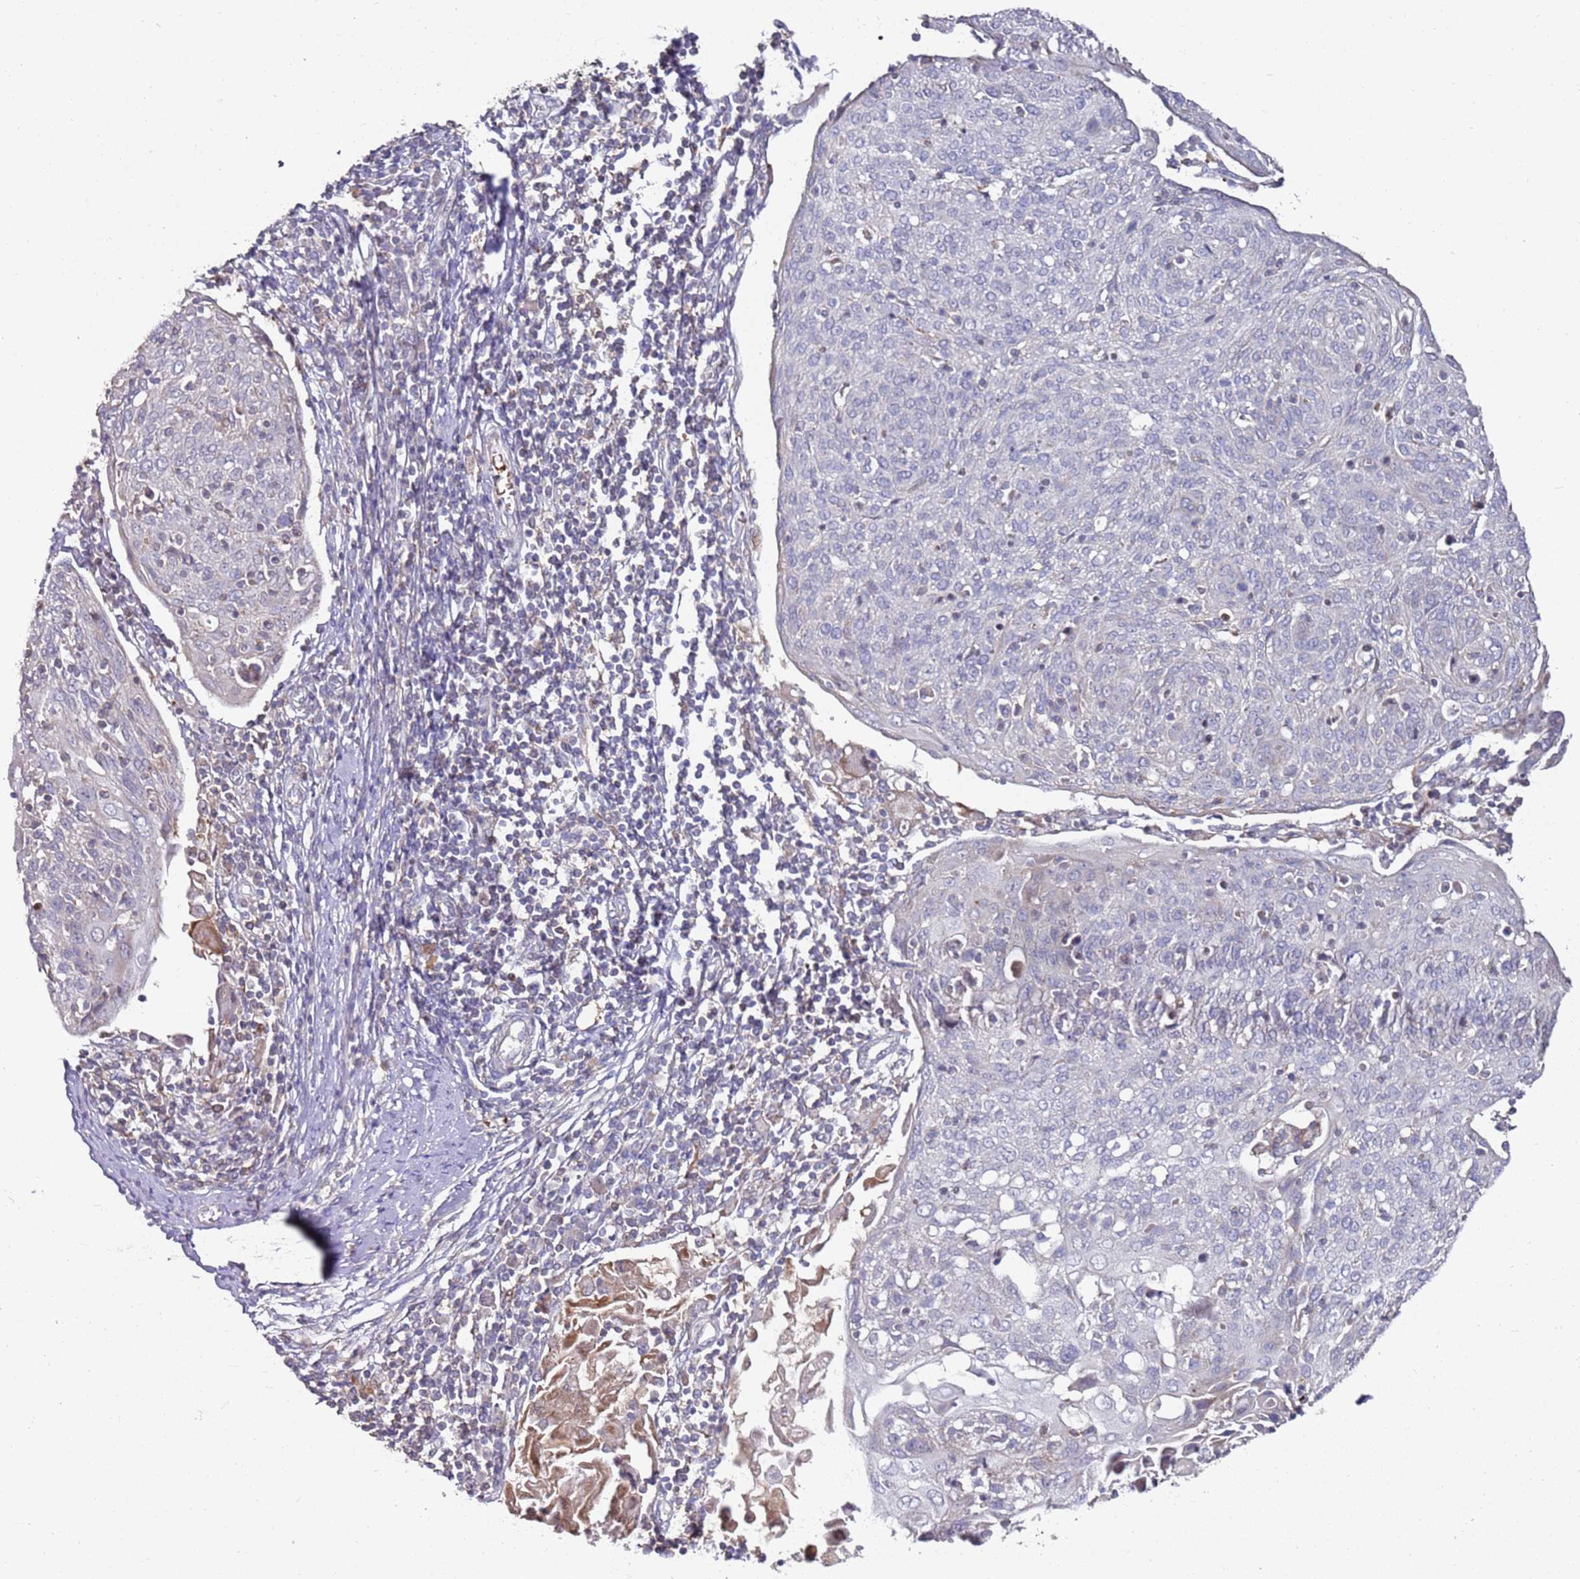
{"staining": {"intensity": "negative", "quantity": "none", "location": "none"}, "tissue": "cervical cancer", "cell_type": "Tumor cells", "image_type": "cancer", "snomed": [{"axis": "morphology", "description": "Squamous cell carcinoma, NOS"}, {"axis": "topography", "description": "Cervix"}], "caption": "This image is of cervical cancer stained with IHC to label a protein in brown with the nuclei are counter-stained blue. There is no expression in tumor cells.", "gene": "LACC1", "patient": {"sex": "female", "age": 67}}